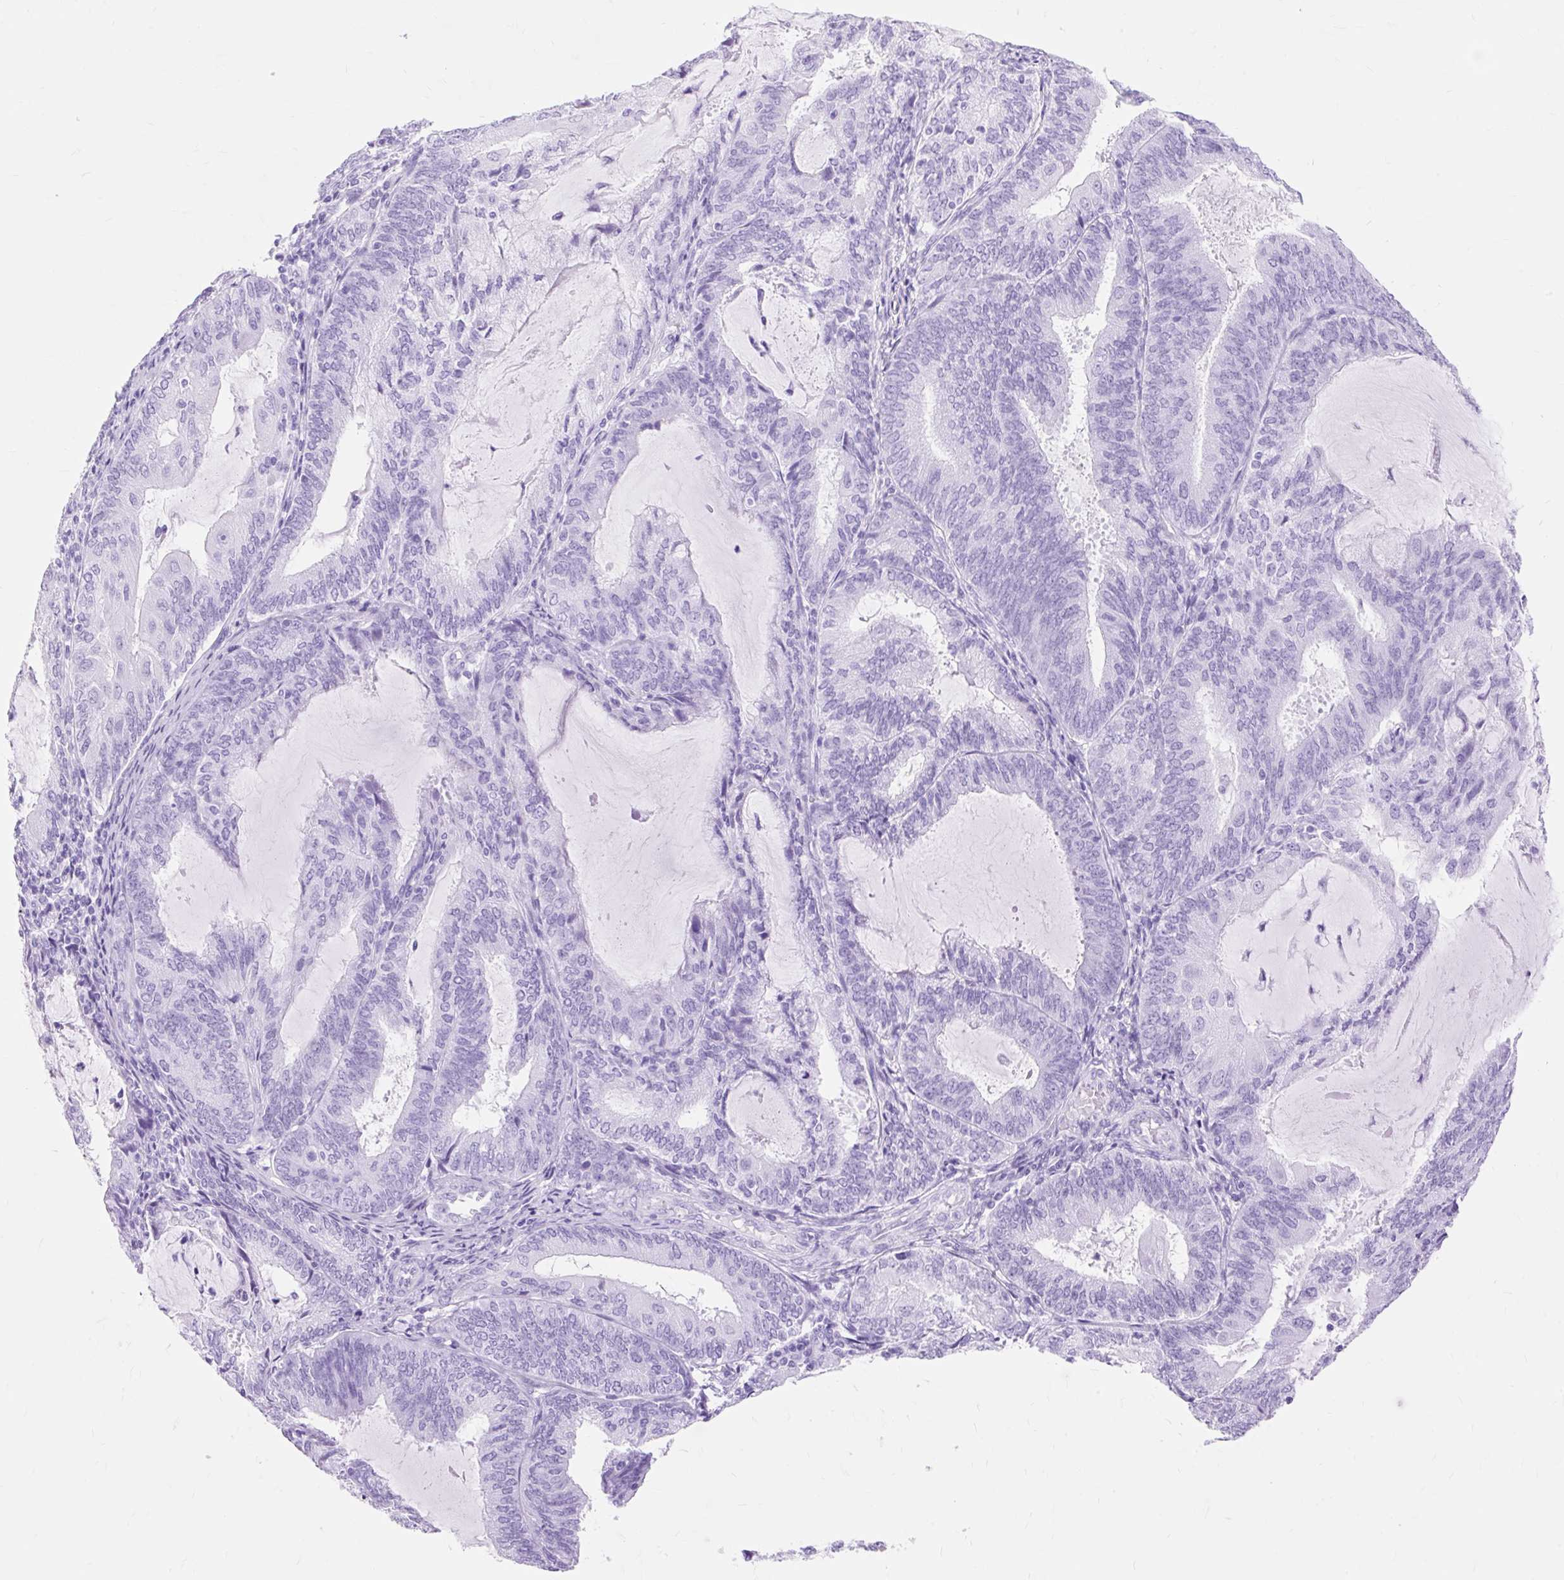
{"staining": {"intensity": "negative", "quantity": "none", "location": "none"}, "tissue": "endometrial cancer", "cell_type": "Tumor cells", "image_type": "cancer", "snomed": [{"axis": "morphology", "description": "Adenocarcinoma, NOS"}, {"axis": "topography", "description": "Endometrium"}], "caption": "A photomicrograph of endometrial cancer (adenocarcinoma) stained for a protein shows no brown staining in tumor cells.", "gene": "MBP", "patient": {"sex": "female", "age": 81}}